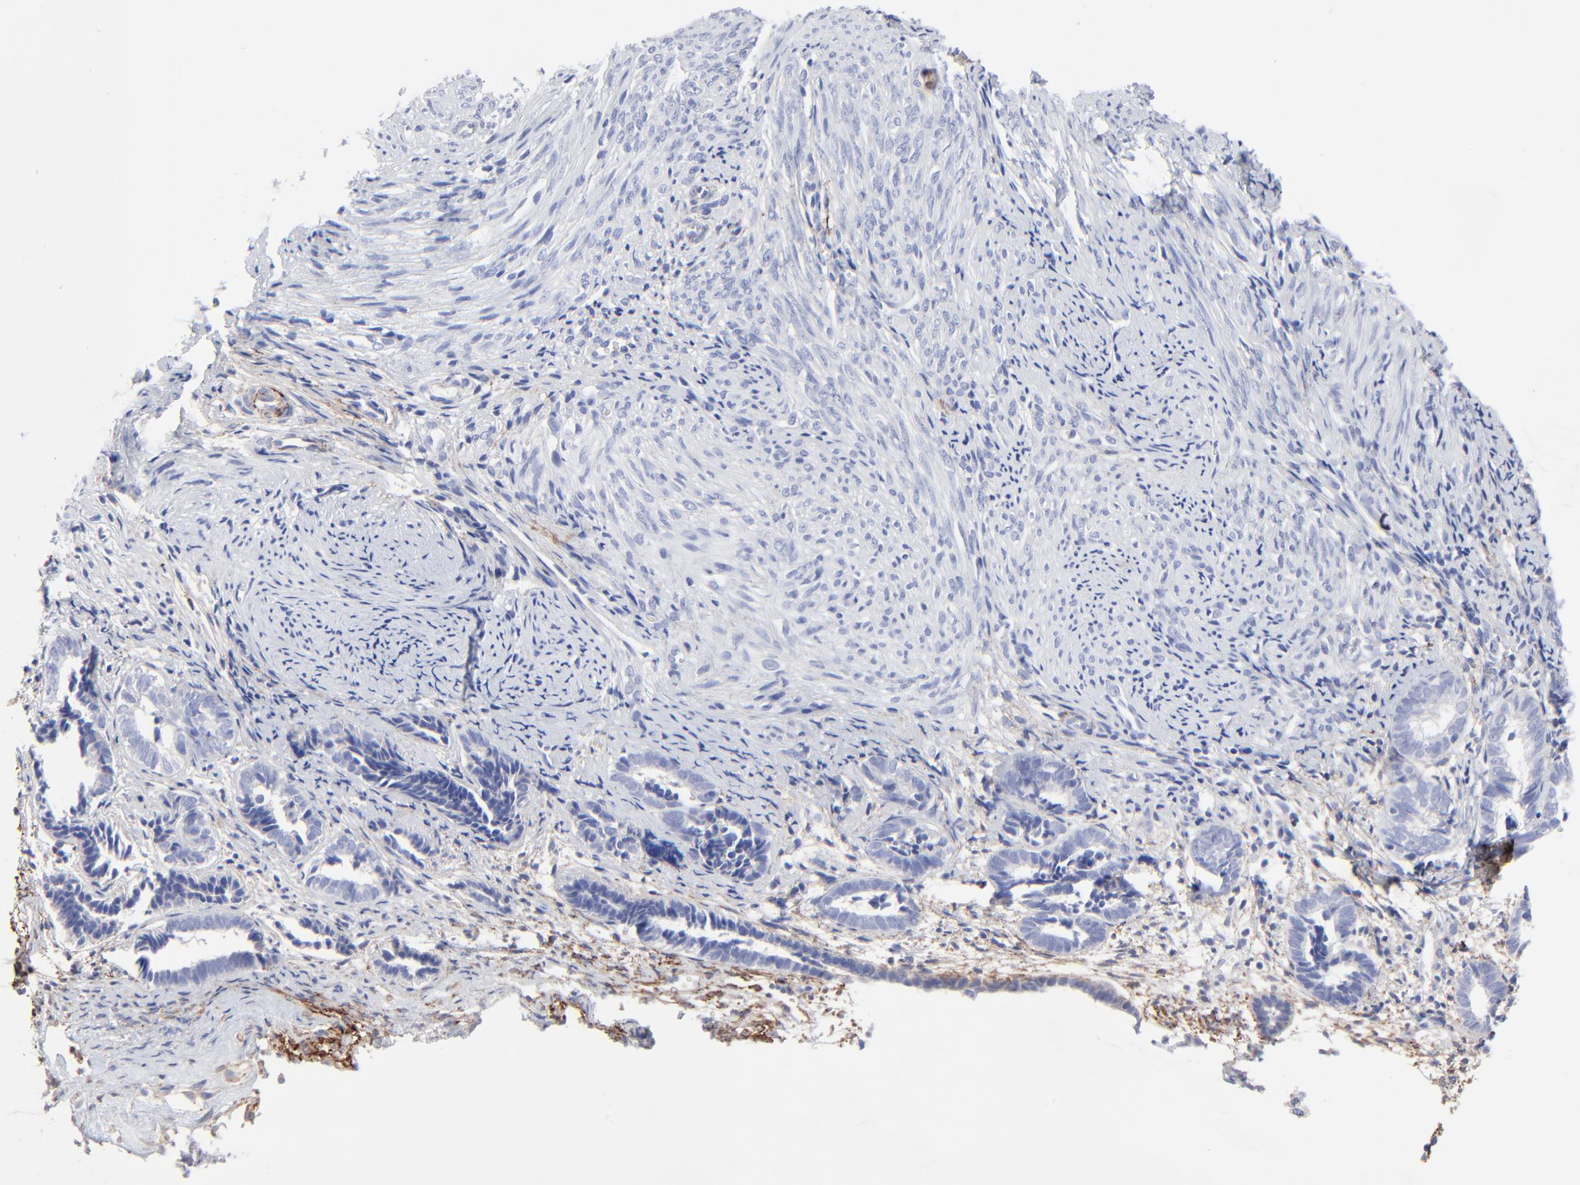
{"staining": {"intensity": "strong", "quantity": ">75%", "location": "cytoplasmic/membranous"}, "tissue": "endometrium", "cell_type": "Cells in endometrial stroma", "image_type": "normal", "snomed": [{"axis": "morphology", "description": "Normal tissue, NOS"}, {"axis": "topography", "description": "Smooth muscle"}, {"axis": "topography", "description": "Endometrium"}], "caption": "DAB (3,3'-diaminobenzidine) immunohistochemical staining of normal endometrium shows strong cytoplasmic/membranous protein staining in about >75% of cells in endometrial stroma. (Stains: DAB (3,3'-diaminobenzidine) in brown, nuclei in blue, Microscopy: brightfield microscopy at high magnification).", "gene": "FBLN2", "patient": {"sex": "female", "age": 57}}